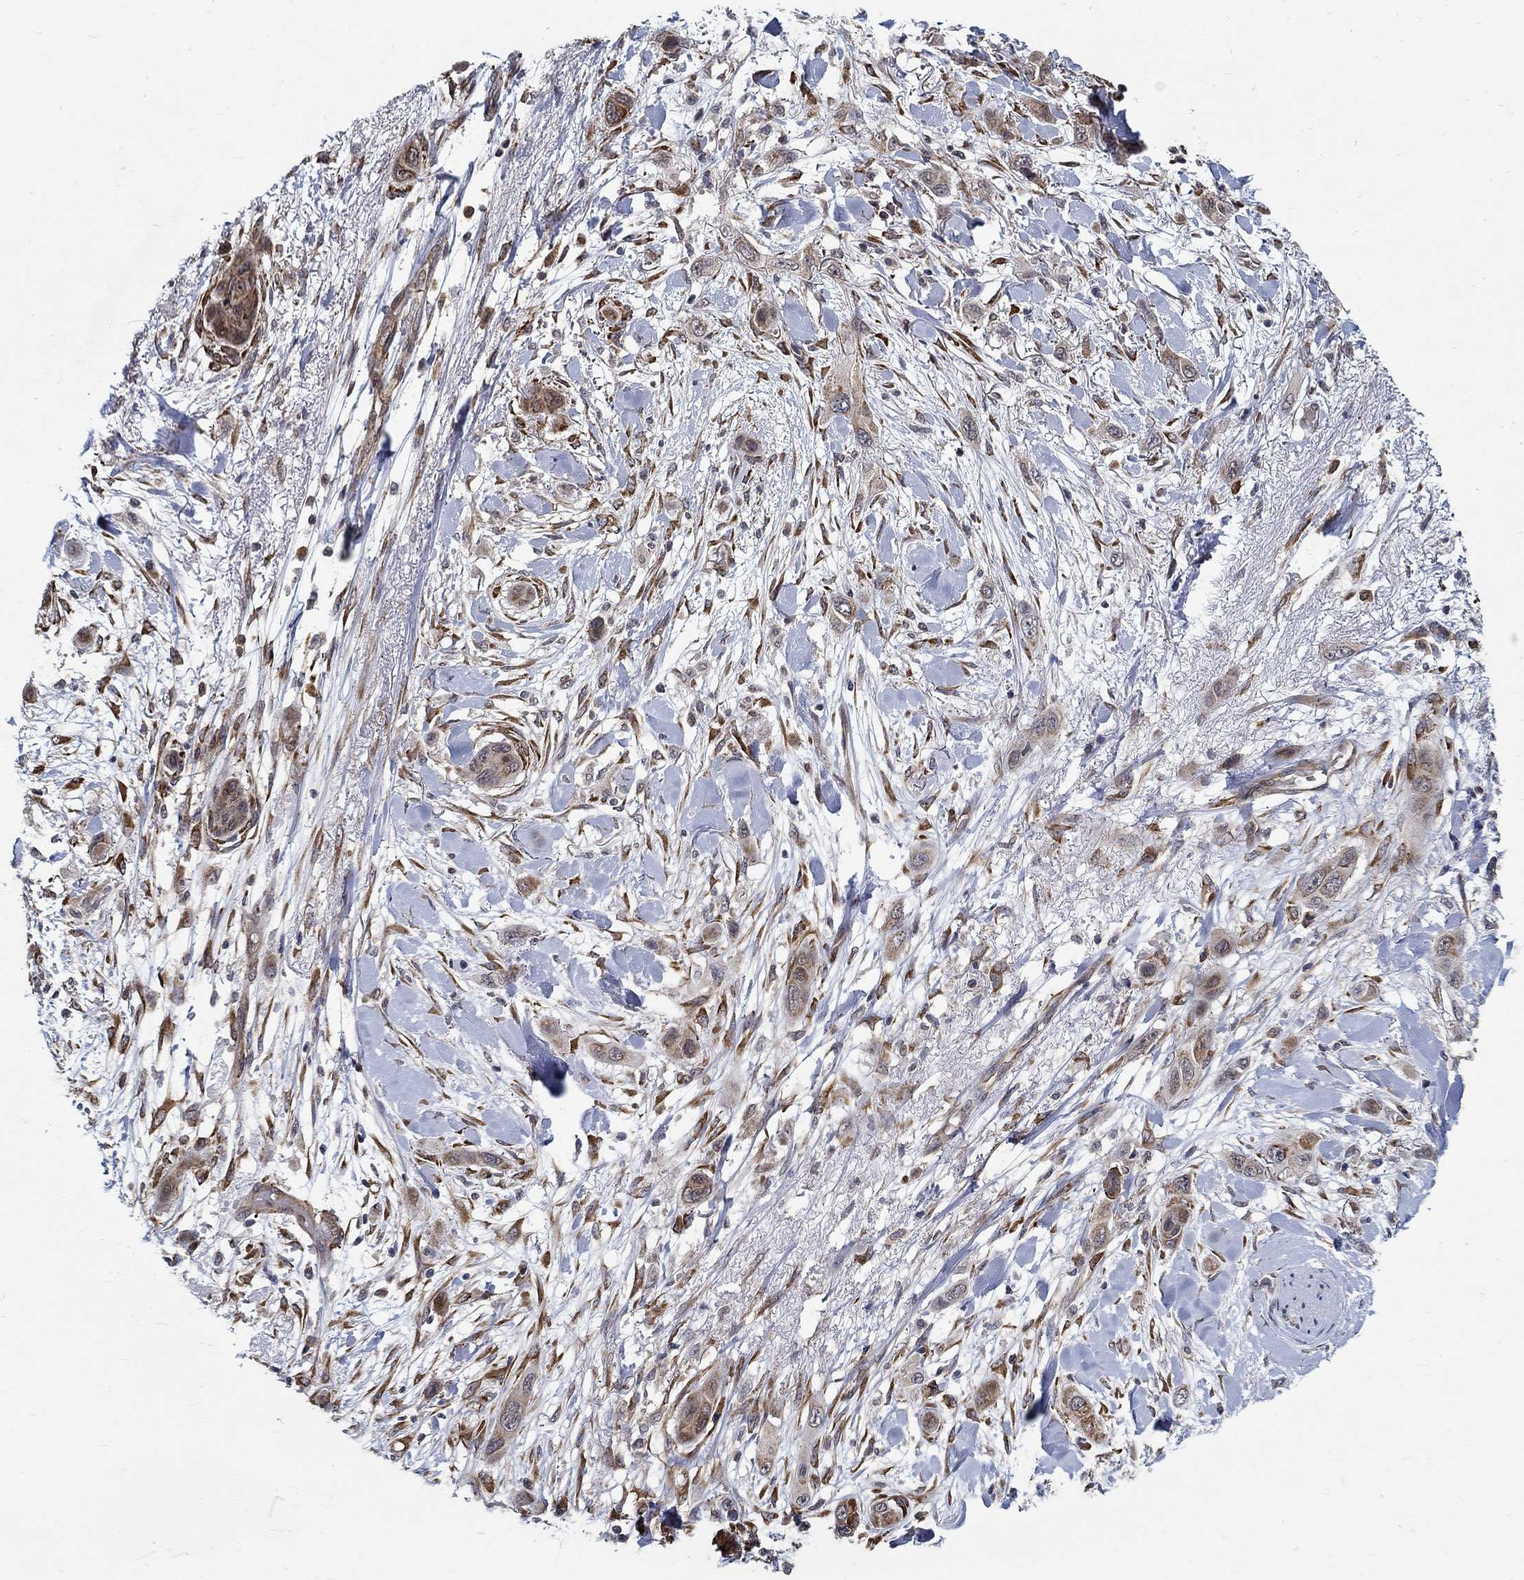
{"staining": {"intensity": "moderate", "quantity": "25%-75%", "location": "cytoplasmic/membranous"}, "tissue": "skin cancer", "cell_type": "Tumor cells", "image_type": "cancer", "snomed": [{"axis": "morphology", "description": "Squamous cell carcinoma, NOS"}, {"axis": "topography", "description": "Skin"}], "caption": "Immunohistochemistry (IHC) (DAB) staining of human squamous cell carcinoma (skin) shows moderate cytoplasmic/membranous protein staining in approximately 25%-75% of tumor cells. (Brightfield microscopy of DAB IHC at high magnification).", "gene": "ZNF594", "patient": {"sex": "male", "age": 79}}